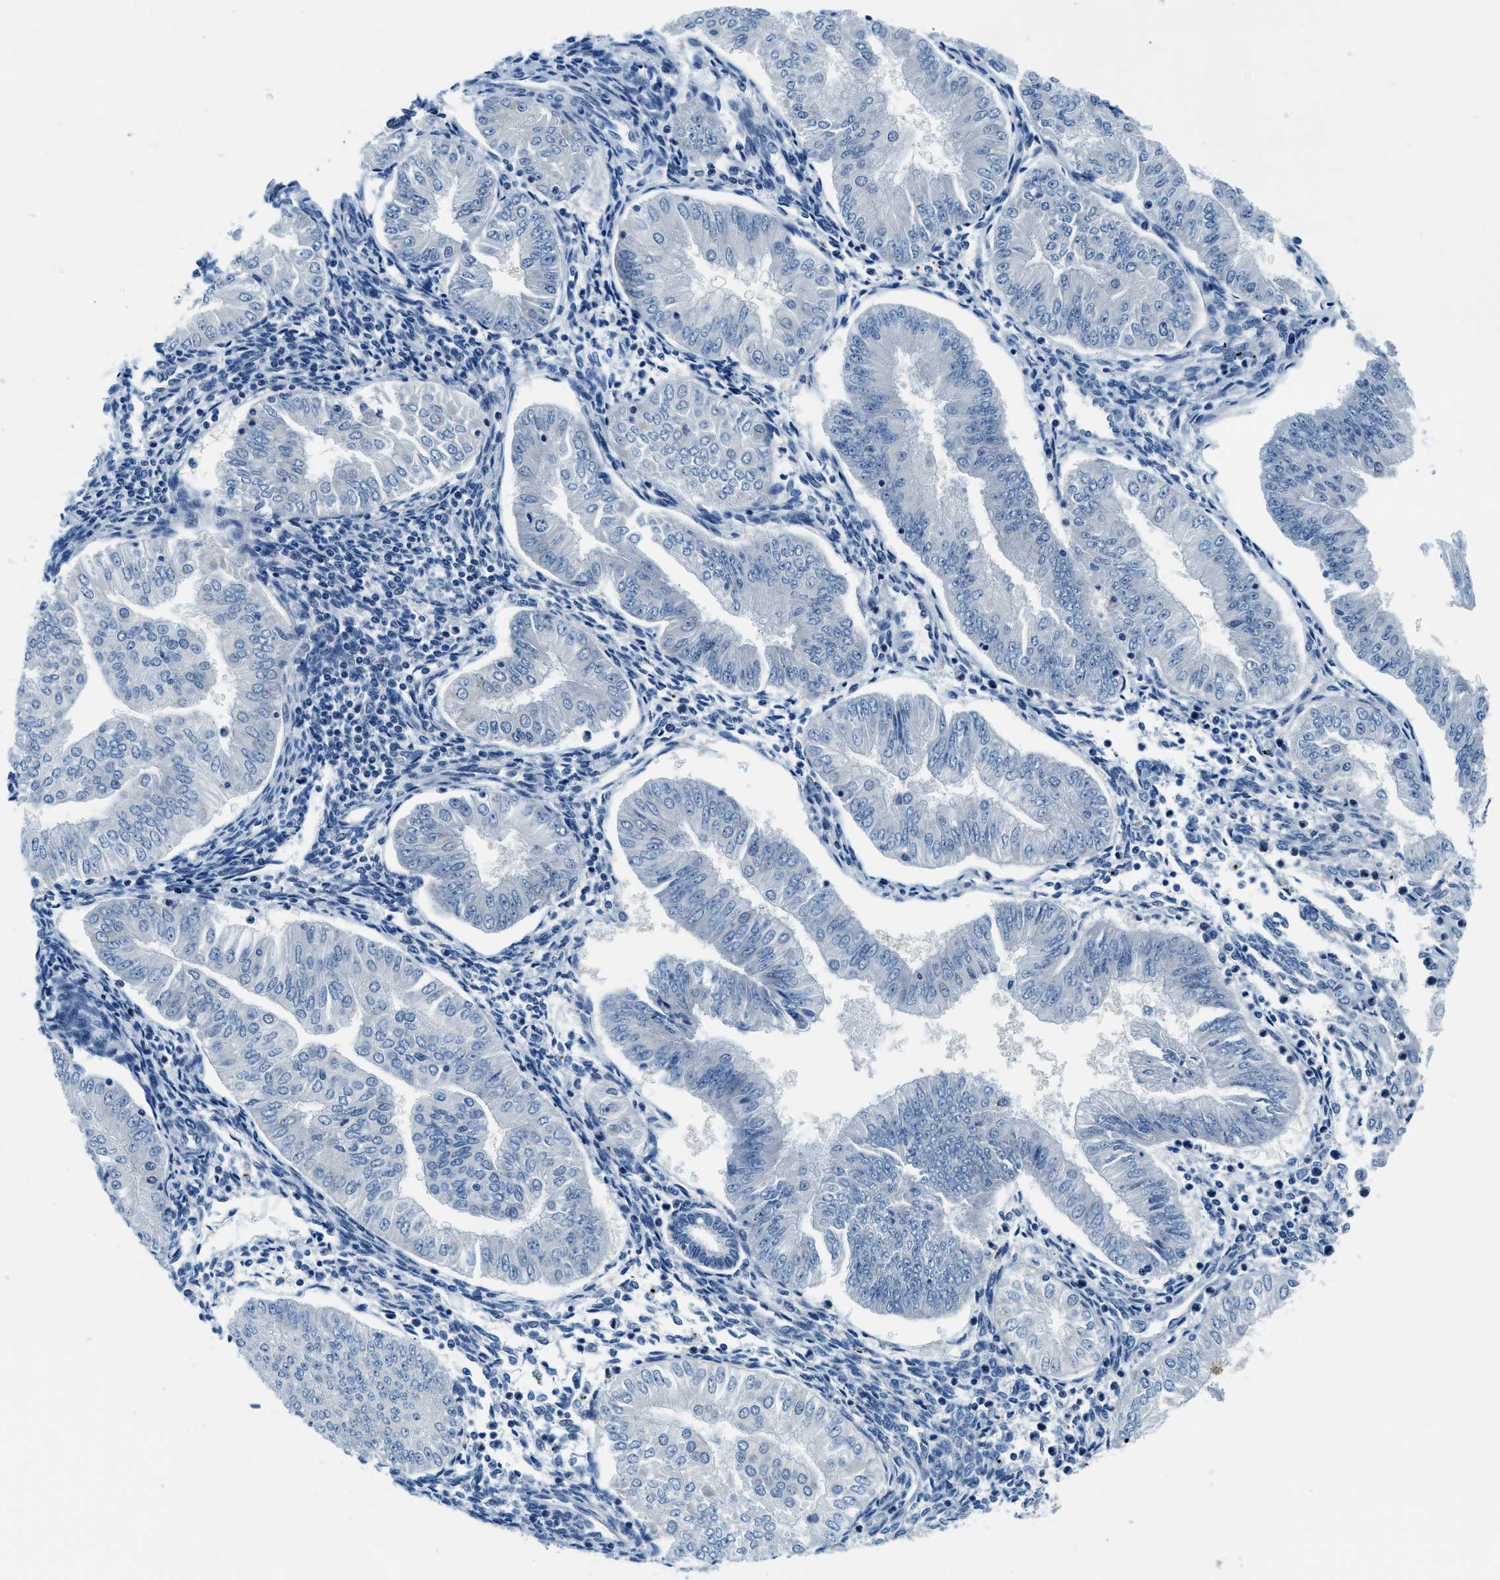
{"staining": {"intensity": "negative", "quantity": "none", "location": "none"}, "tissue": "endometrial cancer", "cell_type": "Tumor cells", "image_type": "cancer", "snomed": [{"axis": "morphology", "description": "Normal tissue, NOS"}, {"axis": "morphology", "description": "Adenocarcinoma, NOS"}, {"axis": "topography", "description": "Endometrium"}], "caption": "IHC micrograph of neoplastic tissue: adenocarcinoma (endometrial) stained with DAB displays no significant protein positivity in tumor cells.", "gene": "UBAC2", "patient": {"sex": "female", "age": 53}}